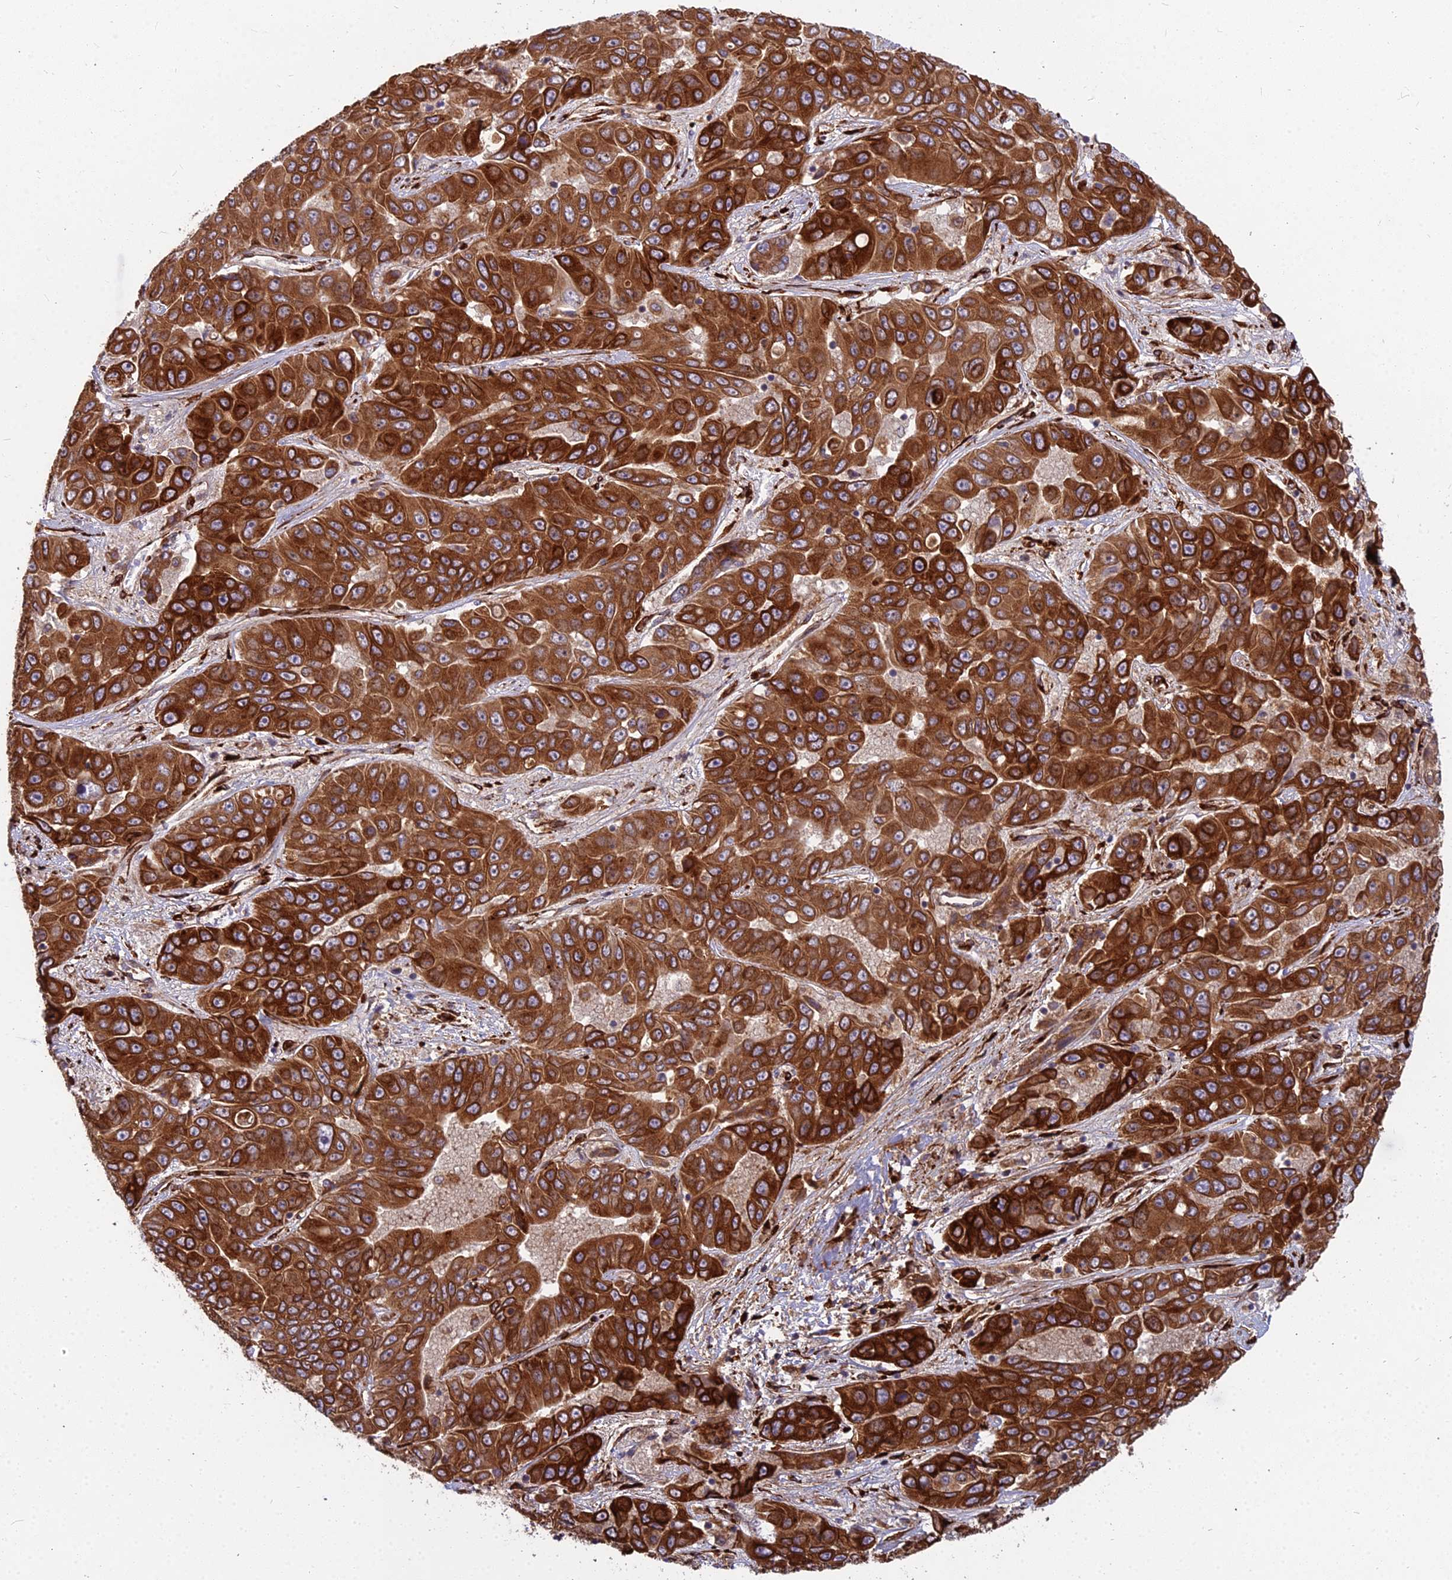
{"staining": {"intensity": "strong", "quantity": ">75%", "location": "cytoplasmic/membranous"}, "tissue": "liver cancer", "cell_type": "Tumor cells", "image_type": "cancer", "snomed": [{"axis": "morphology", "description": "Cholangiocarcinoma"}, {"axis": "topography", "description": "Liver"}], "caption": "The histopathology image shows immunohistochemical staining of liver cancer (cholangiocarcinoma). There is strong cytoplasmic/membranous staining is identified in about >75% of tumor cells.", "gene": "NDUFAF7", "patient": {"sex": "female", "age": 52}}